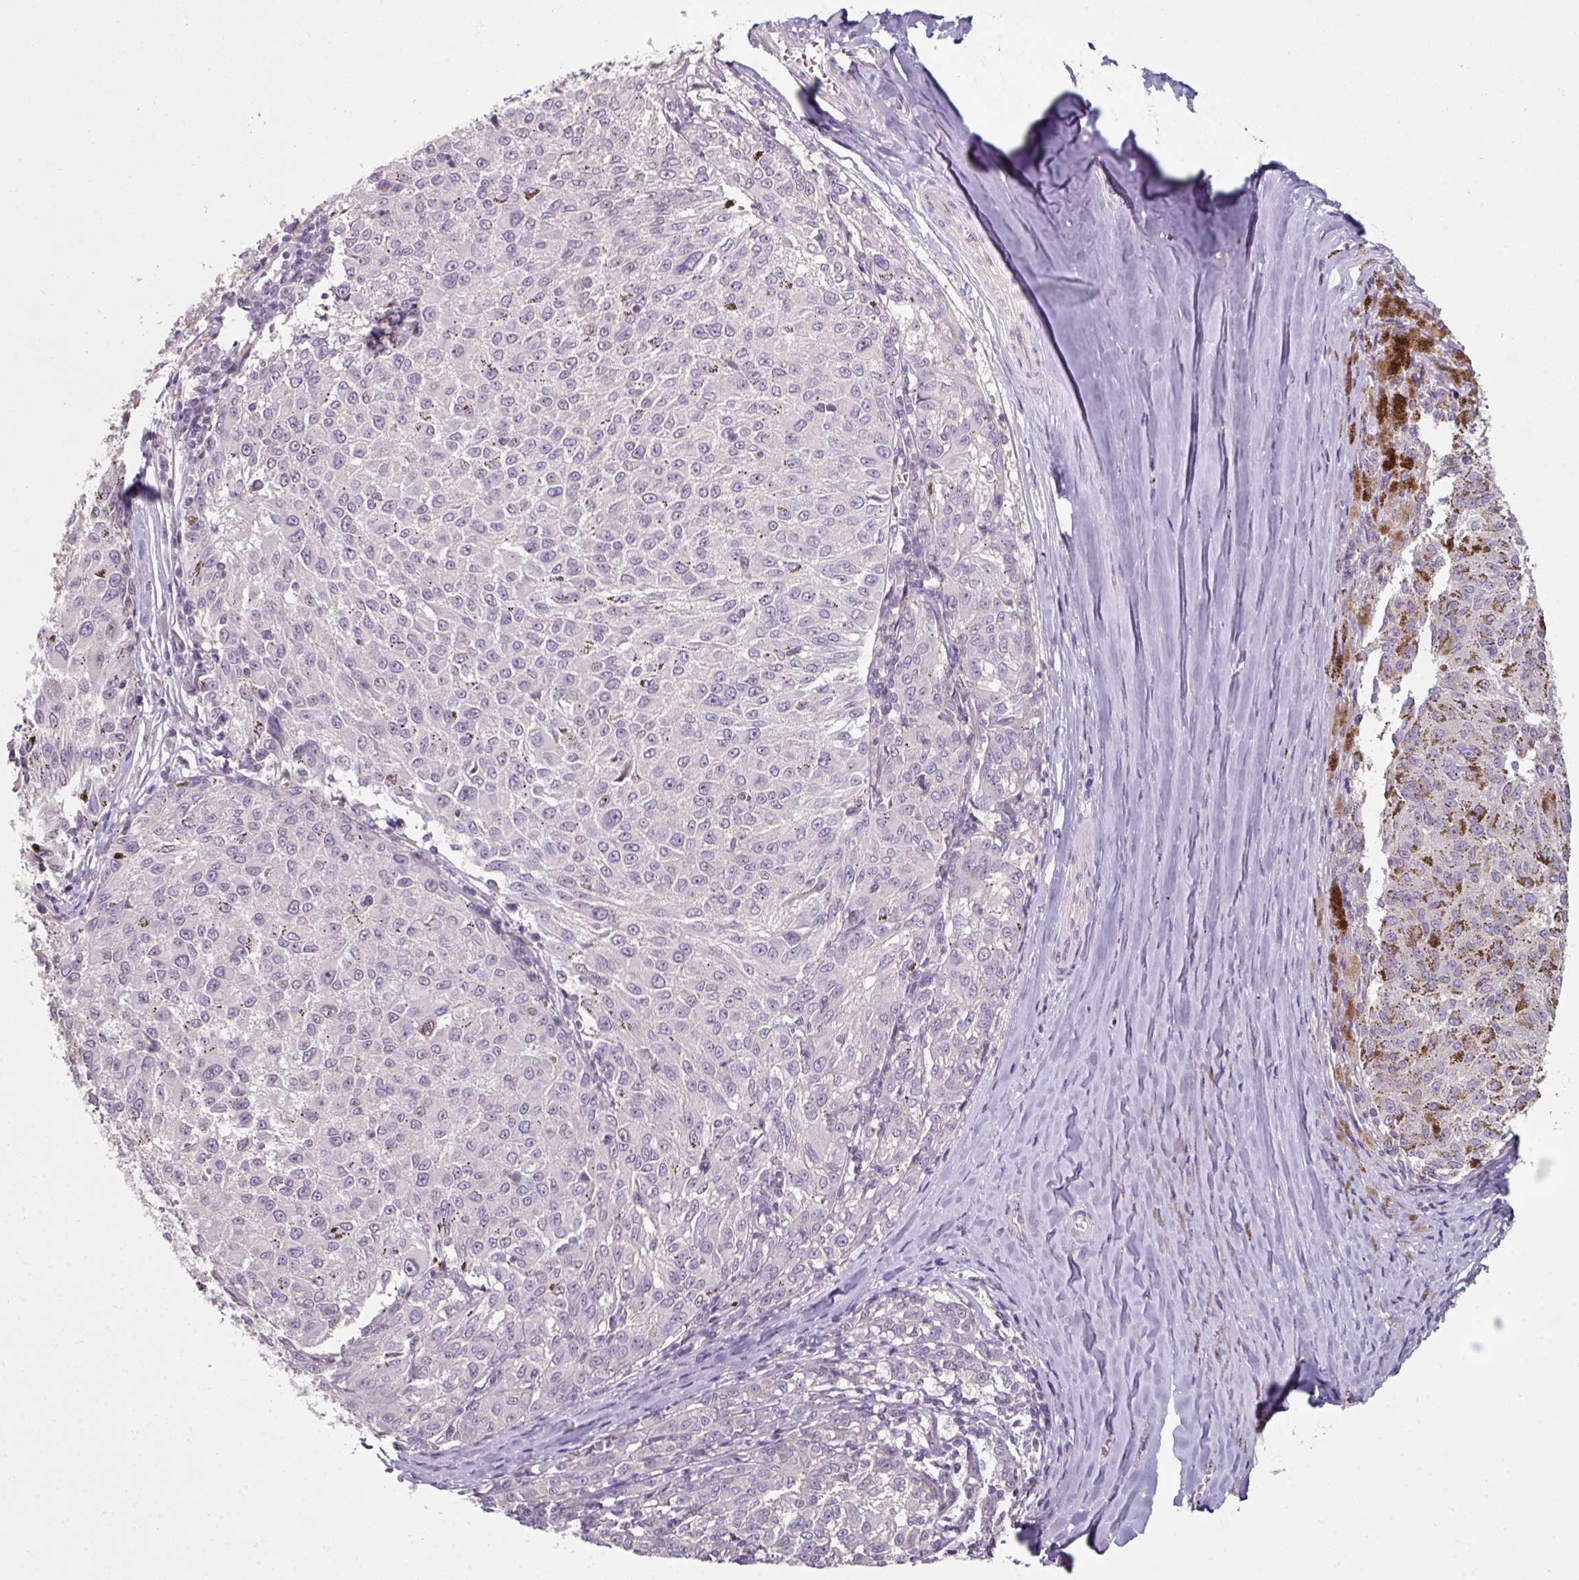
{"staining": {"intensity": "negative", "quantity": "none", "location": "none"}, "tissue": "melanoma", "cell_type": "Tumor cells", "image_type": "cancer", "snomed": [{"axis": "morphology", "description": "Malignant melanoma, NOS"}, {"axis": "topography", "description": "Skin"}], "caption": "Malignant melanoma was stained to show a protein in brown. There is no significant expression in tumor cells.", "gene": "C19orf33", "patient": {"sex": "female", "age": 72}}